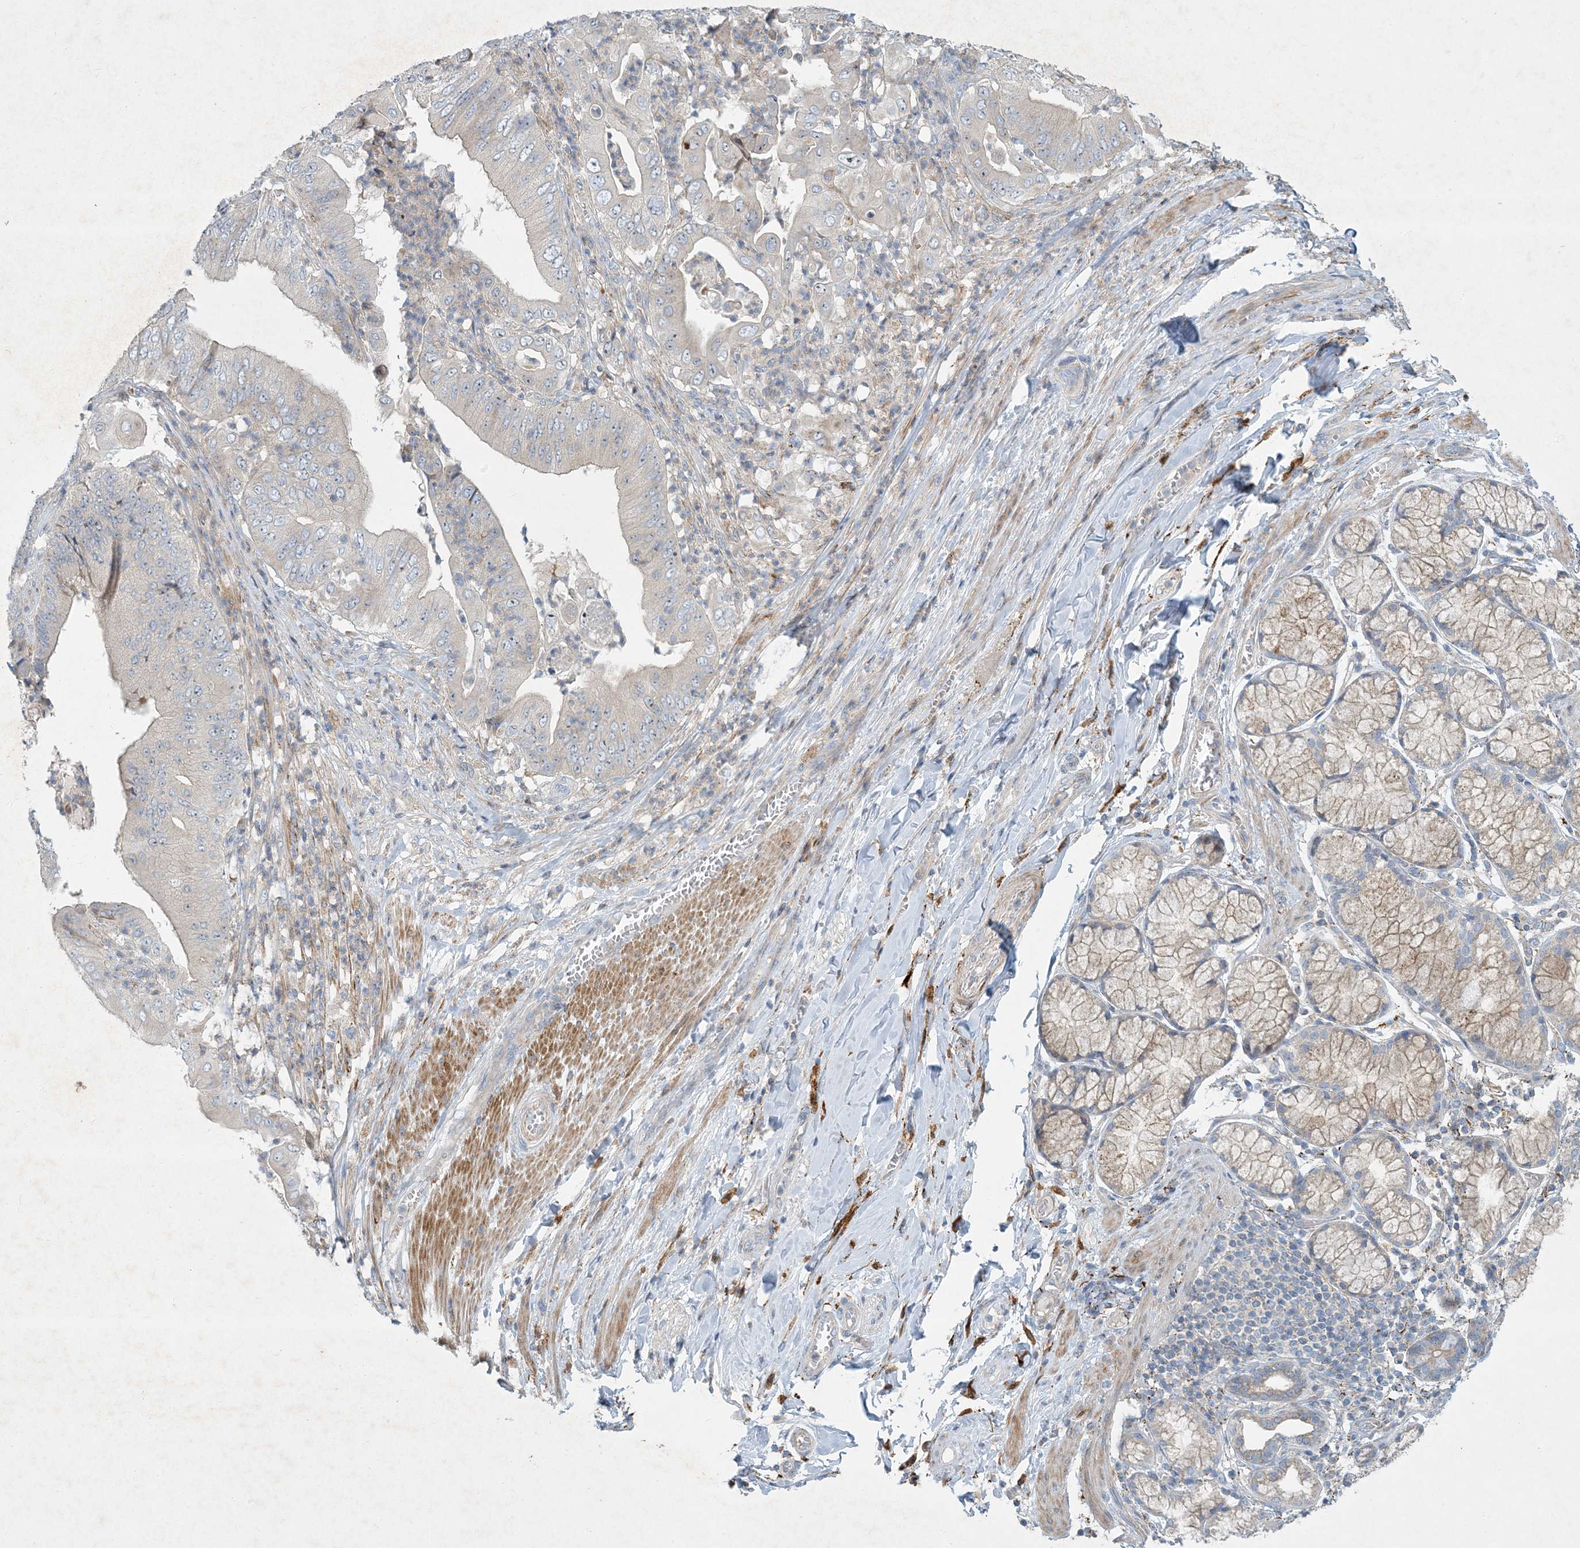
{"staining": {"intensity": "negative", "quantity": "none", "location": "none"}, "tissue": "pancreatic cancer", "cell_type": "Tumor cells", "image_type": "cancer", "snomed": [{"axis": "morphology", "description": "Adenocarcinoma, NOS"}, {"axis": "topography", "description": "Pancreas"}], "caption": "The image exhibits no significant positivity in tumor cells of adenocarcinoma (pancreatic).", "gene": "LTN1", "patient": {"sex": "female", "age": 77}}